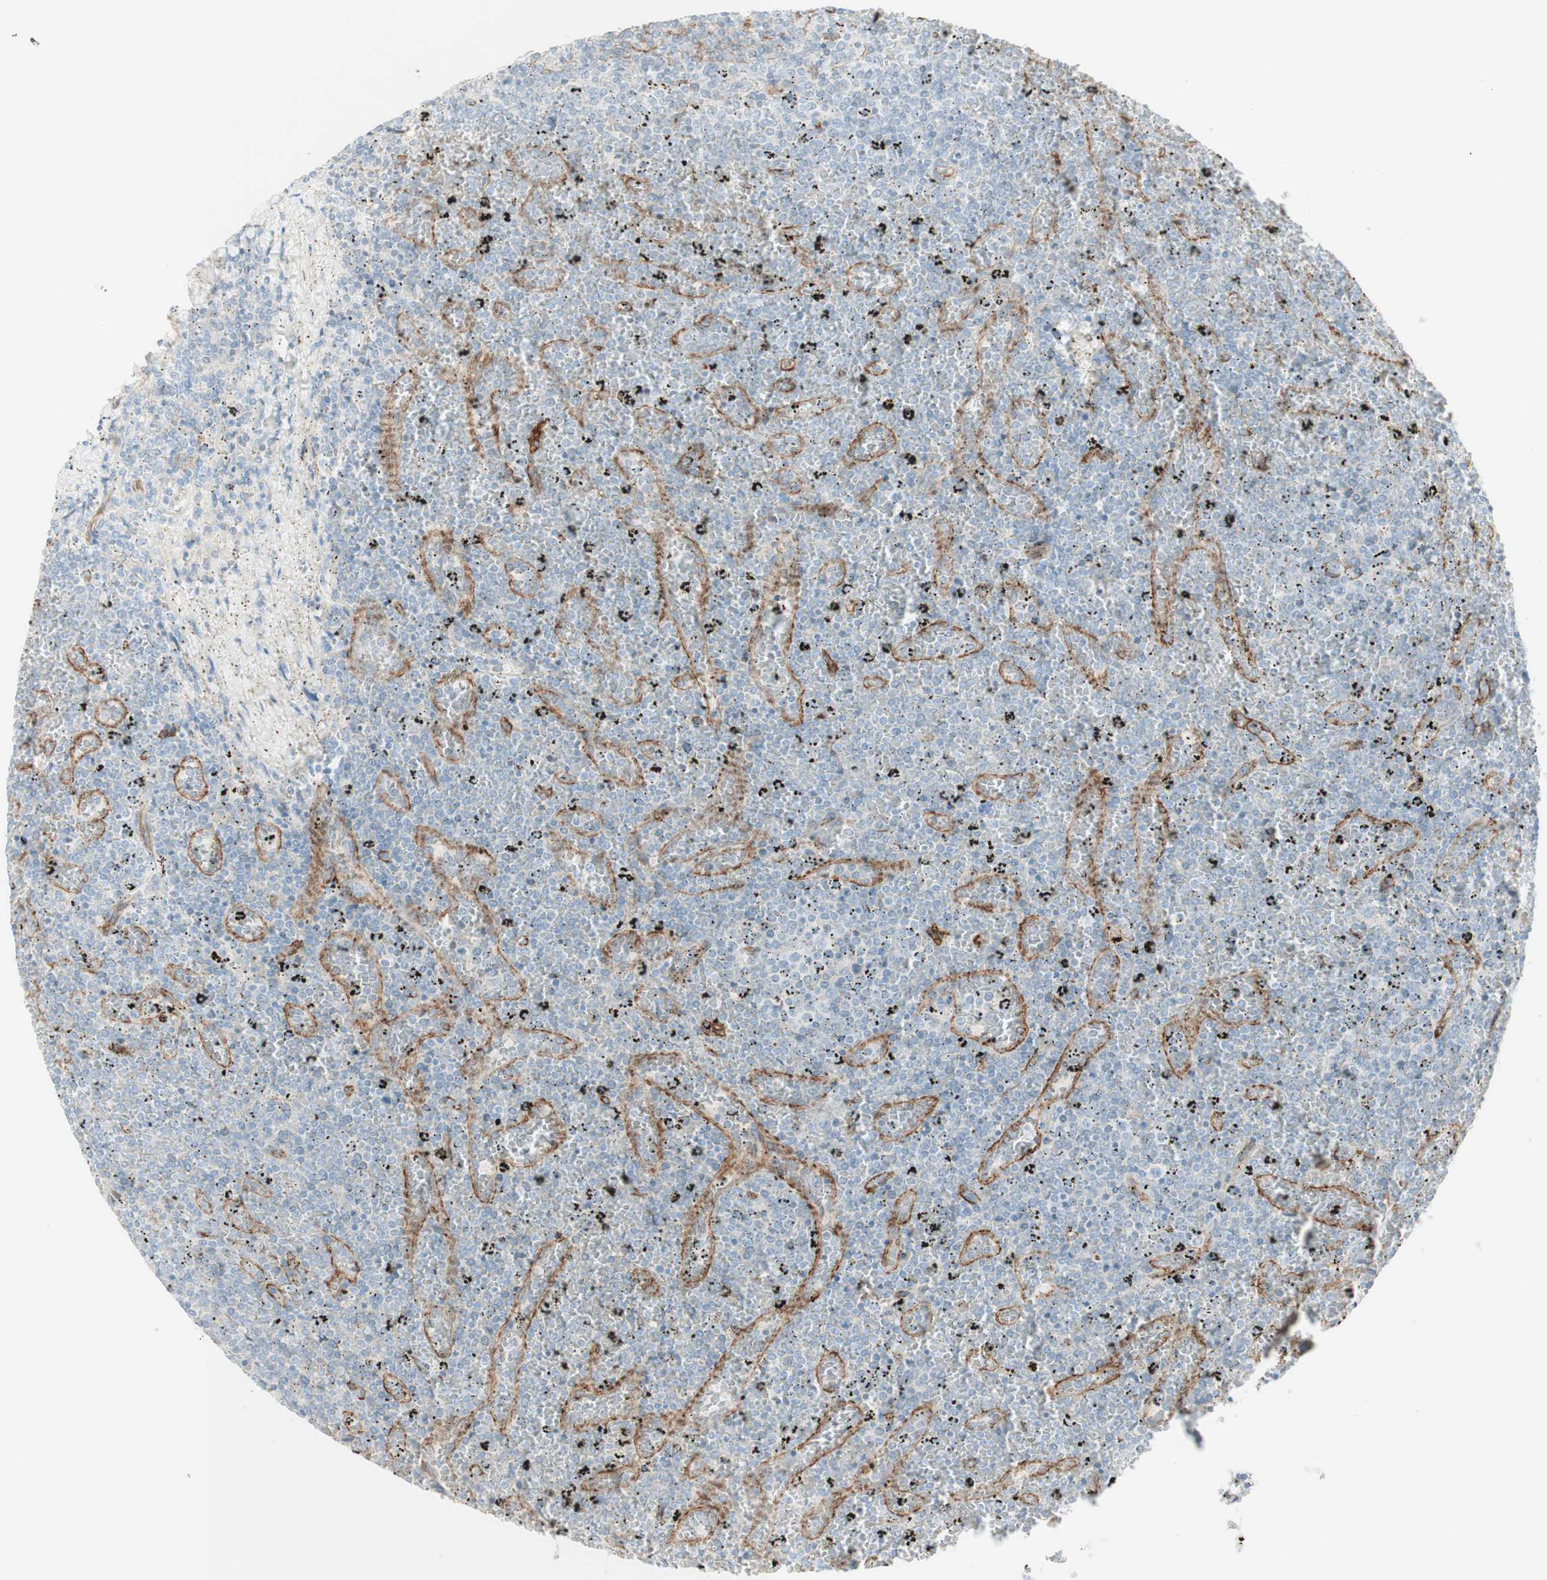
{"staining": {"intensity": "weak", "quantity": "<25%", "location": "cytoplasmic/membranous"}, "tissue": "lymphoma", "cell_type": "Tumor cells", "image_type": "cancer", "snomed": [{"axis": "morphology", "description": "Malignant lymphoma, non-Hodgkin's type, Low grade"}, {"axis": "topography", "description": "Spleen"}], "caption": "The immunohistochemistry photomicrograph has no significant staining in tumor cells of malignant lymphoma, non-Hodgkin's type (low-grade) tissue.", "gene": "MYO6", "patient": {"sex": "female", "age": 77}}